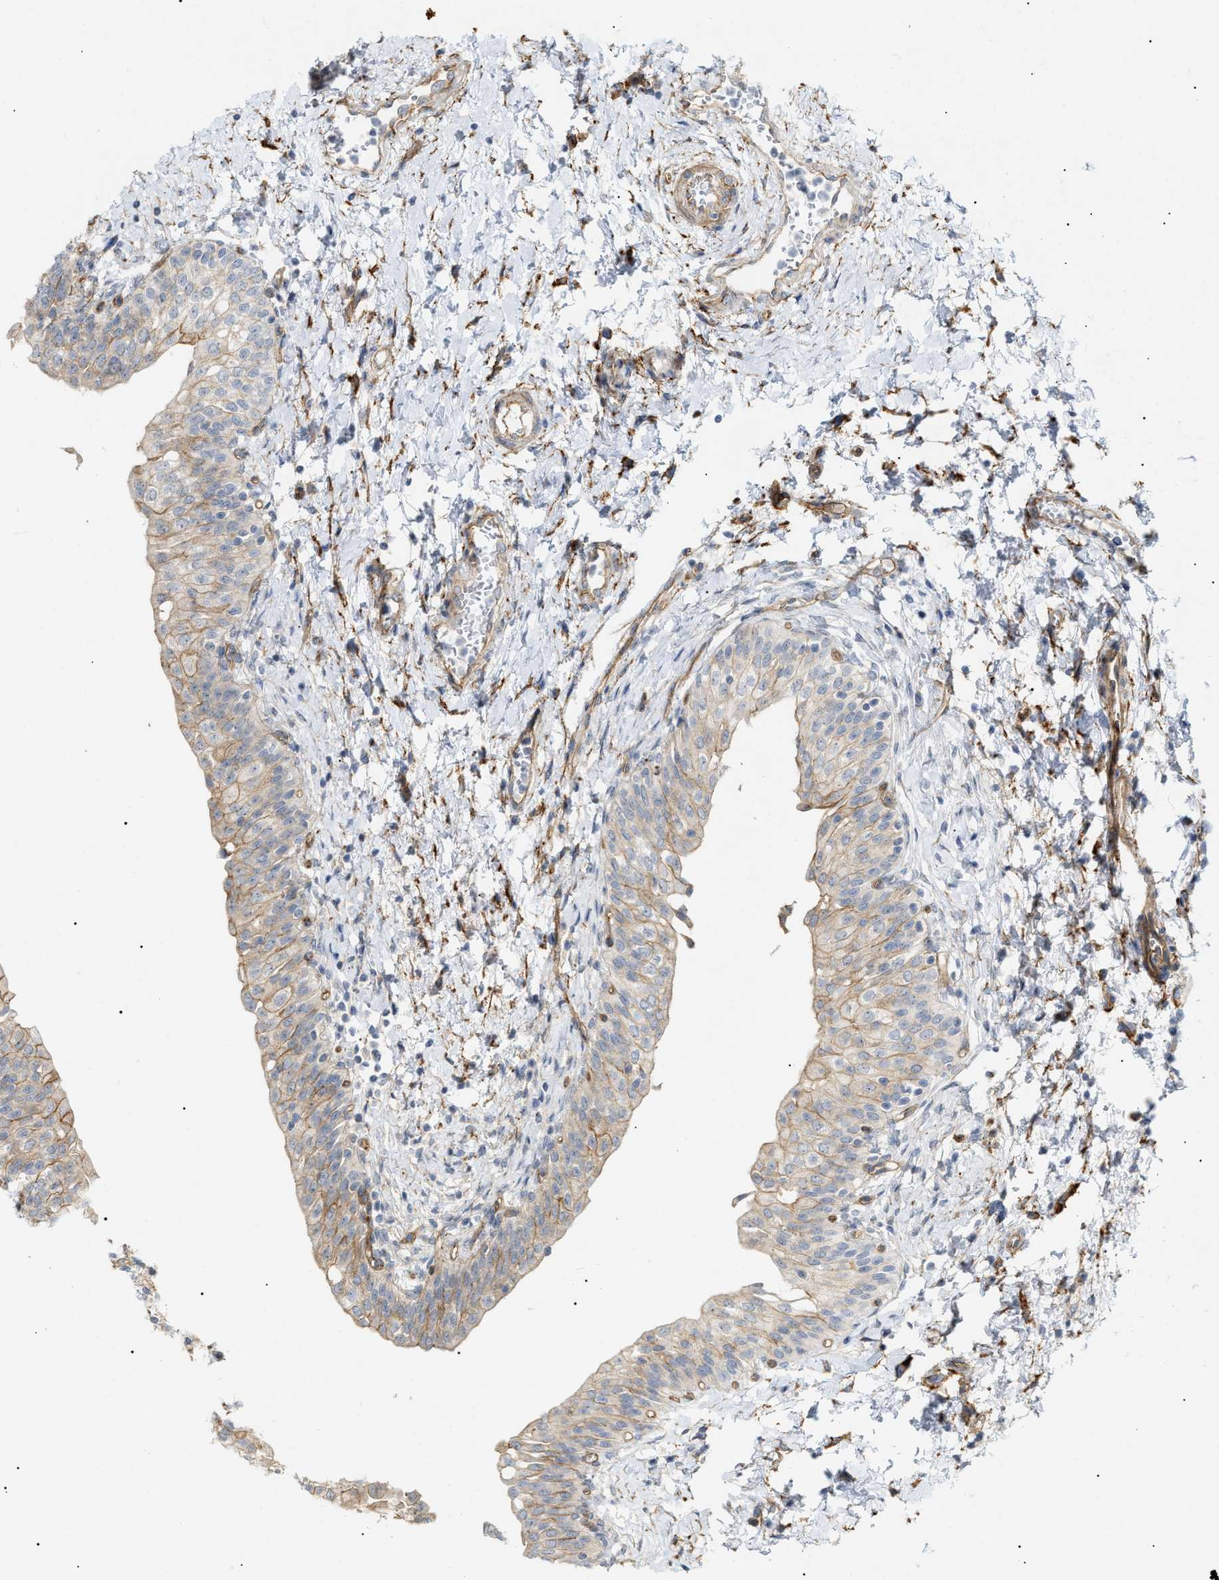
{"staining": {"intensity": "moderate", "quantity": "<25%", "location": "cytoplasmic/membranous"}, "tissue": "urinary bladder", "cell_type": "Urothelial cells", "image_type": "normal", "snomed": [{"axis": "morphology", "description": "Normal tissue, NOS"}, {"axis": "topography", "description": "Urinary bladder"}], "caption": "Approximately <25% of urothelial cells in normal human urinary bladder show moderate cytoplasmic/membranous protein positivity as visualized by brown immunohistochemical staining.", "gene": "ZFHX2", "patient": {"sex": "male", "age": 55}}